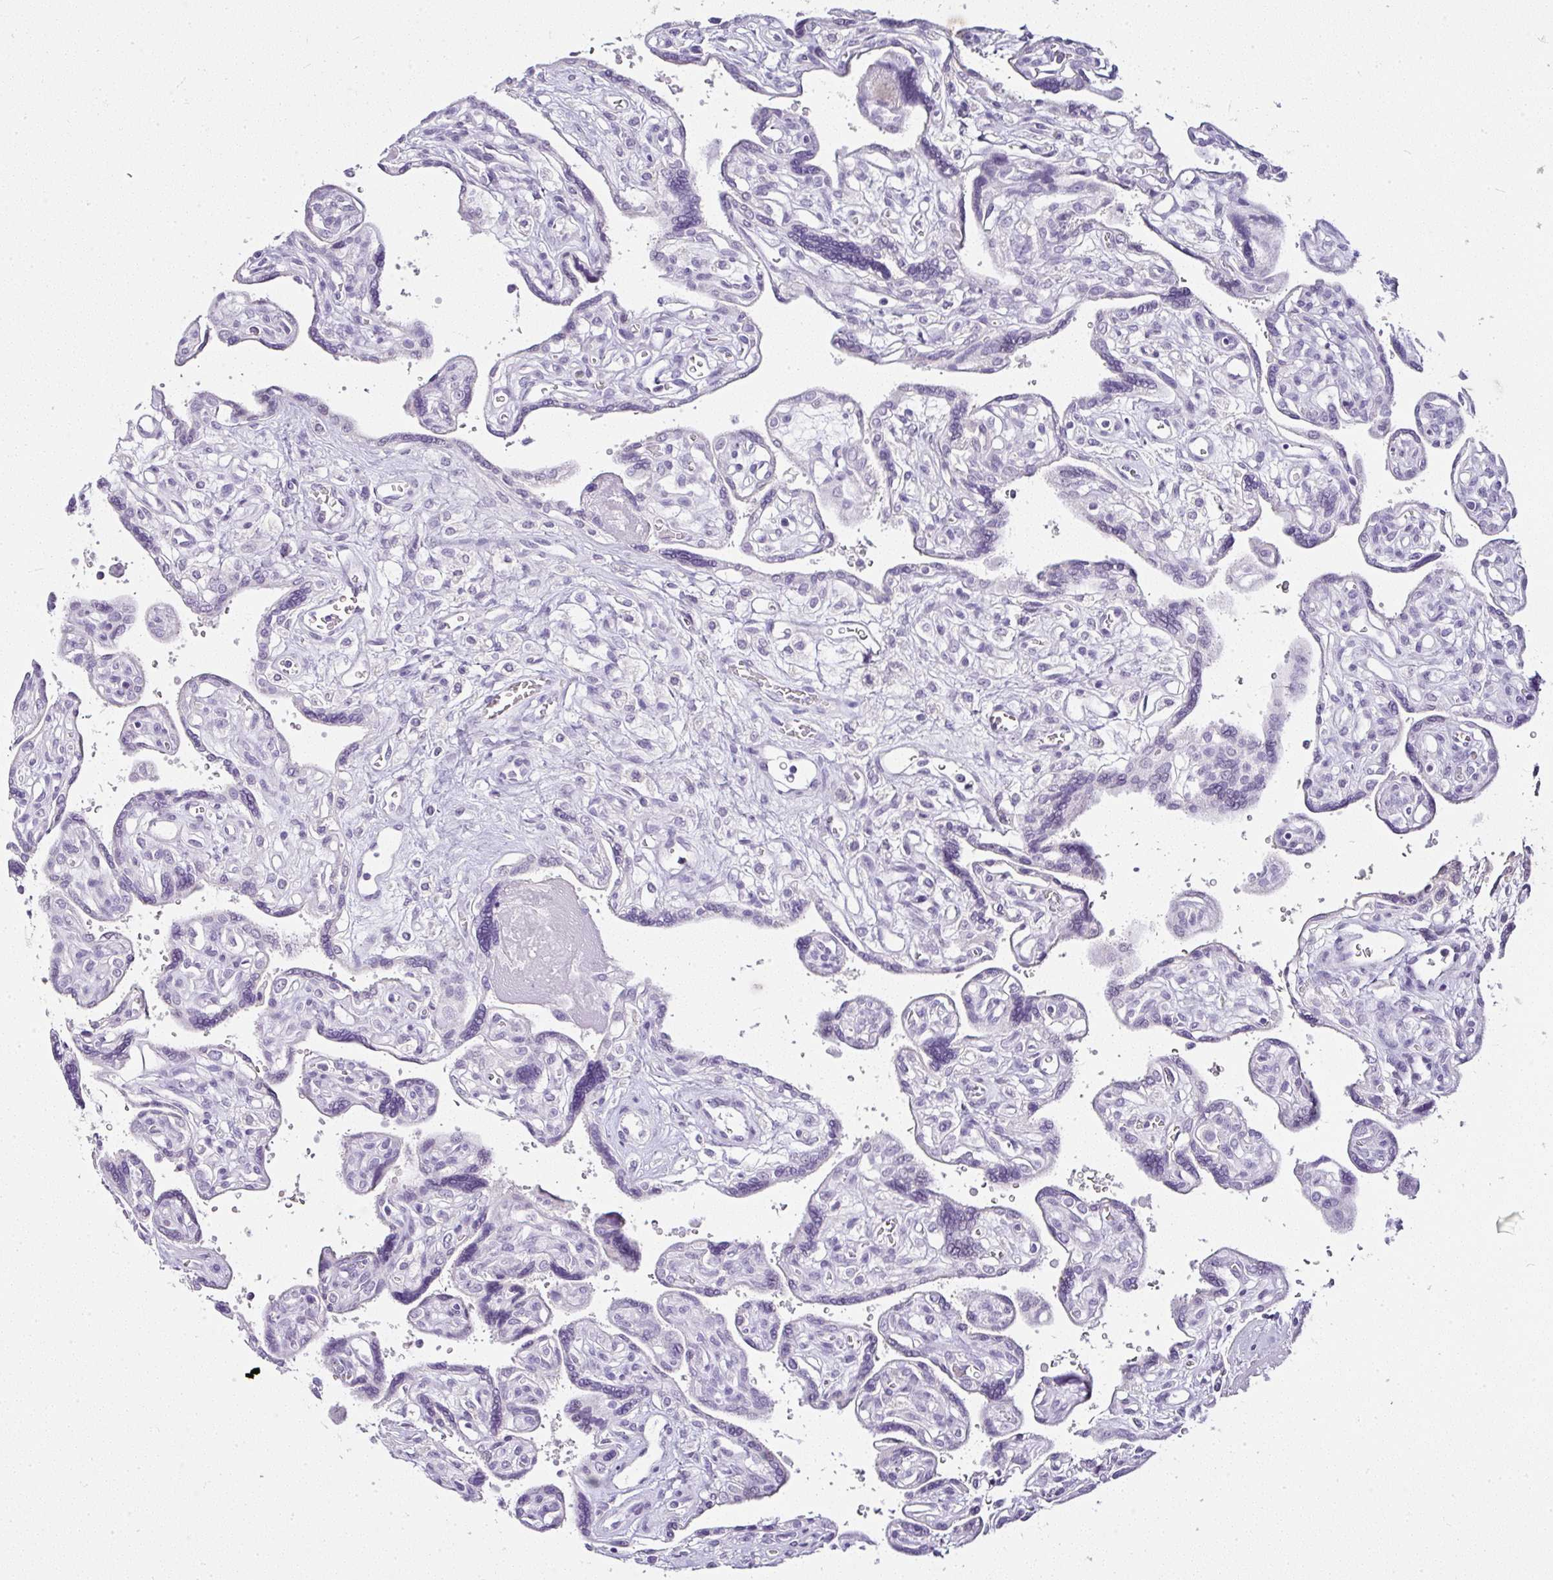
{"staining": {"intensity": "negative", "quantity": "none", "location": "none"}, "tissue": "placenta", "cell_type": "Trophoblastic cells", "image_type": "normal", "snomed": [{"axis": "morphology", "description": "Normal tissue, NOS"}, {"axis": "topography", "description": "Placenta"}], "caption": "Immunohistochemical staining of normal placenta exhibits no significant positivity in trophoblastic cells.", "gene": "SERPINB3", "patient": {"sex": "female", "age": 39}}